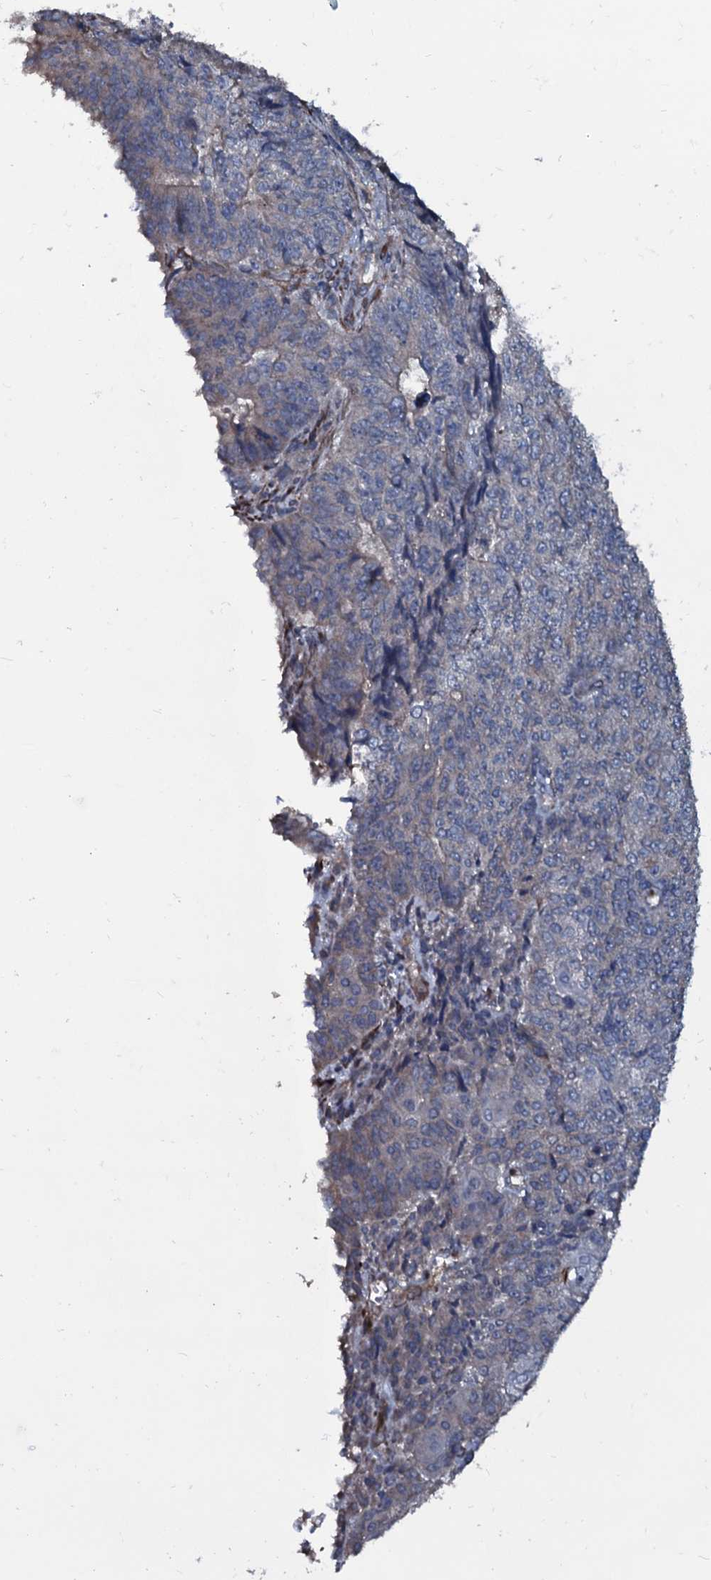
{"staining": {"intensity": "weak", "quantity": "<25%", "location": "cytoplasmic/membranous"}, "tissue": "endometrial cancer", "cell_type": "Tumor cells", "image_type": "cancer", "snomed": [{"axis": "morphology", "description": "Adenocarcinoma, NOS"}, {"axis": "topography", "description": "Endometrium"}], "caption": "Immunohistochemistry (IHC) photomicrograph of neoplastic tissue: adenocarcinoma (endometrial) stained with DAB shows no significant protein expression in tumor cells. (Immunohistochemistry (IHC), brightfield microscopy, high magnification).", "gene": "WIPF3", "patient": {"sex": "female", "age": 32}}